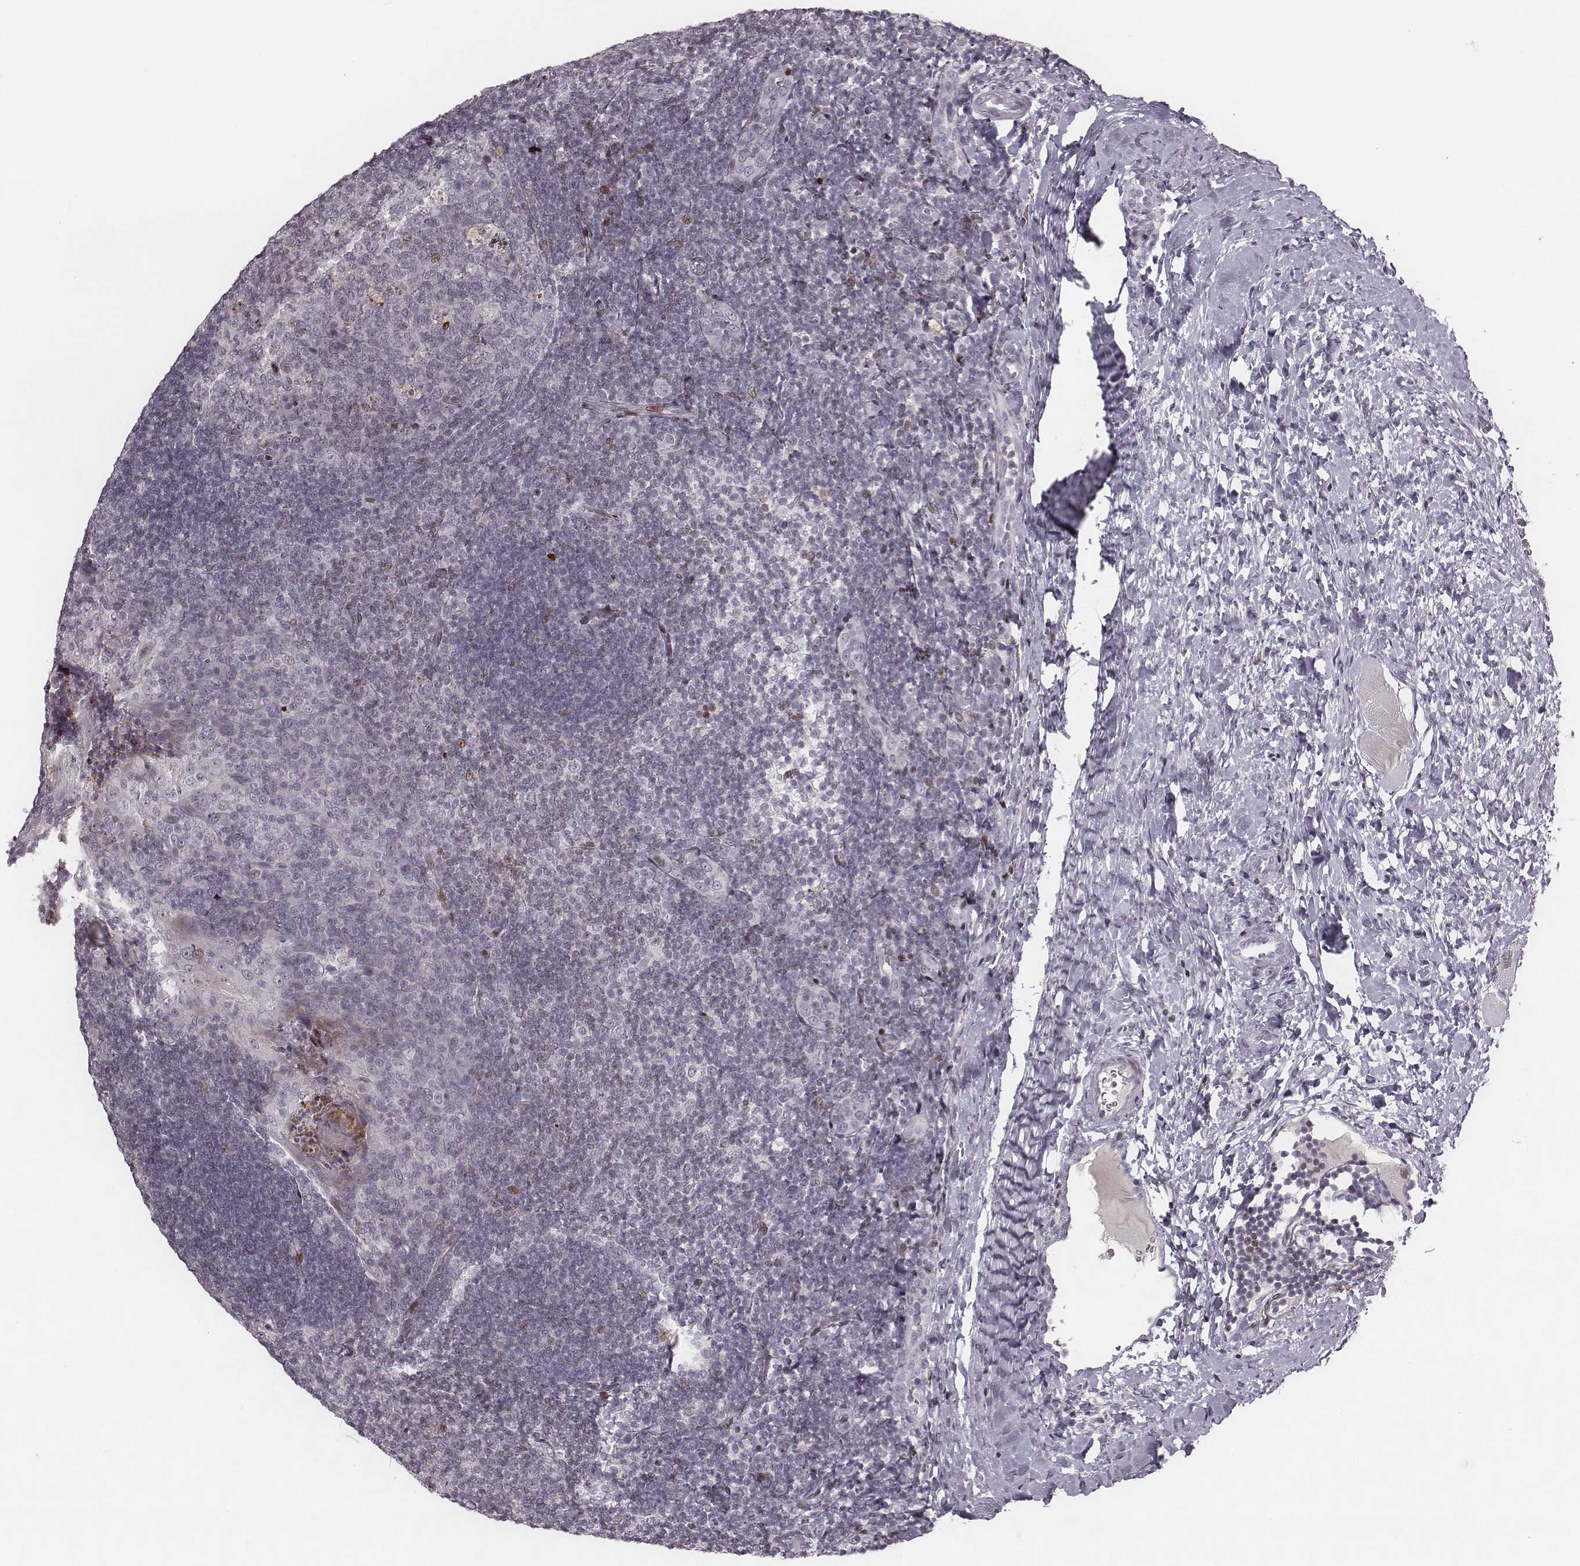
{"staining": {"intensity": "negative", "quantity": "none", "location": "none"}, "tissue": "tonsil", "cell_type": "Germinal center cells", "image_type": "normal", "snomed": [{"axis": "morphology", "description": "Normal tissue, NOS"}, {"axis": "topography", "description": "Tonsil"}], "caption": "Protein analysis of benign tonsil displays no significant positivity in germinal center cells. Nuclei are stained in blue.", "gene": "NDC1", "patient": {"sex": "male", "age": 17}}